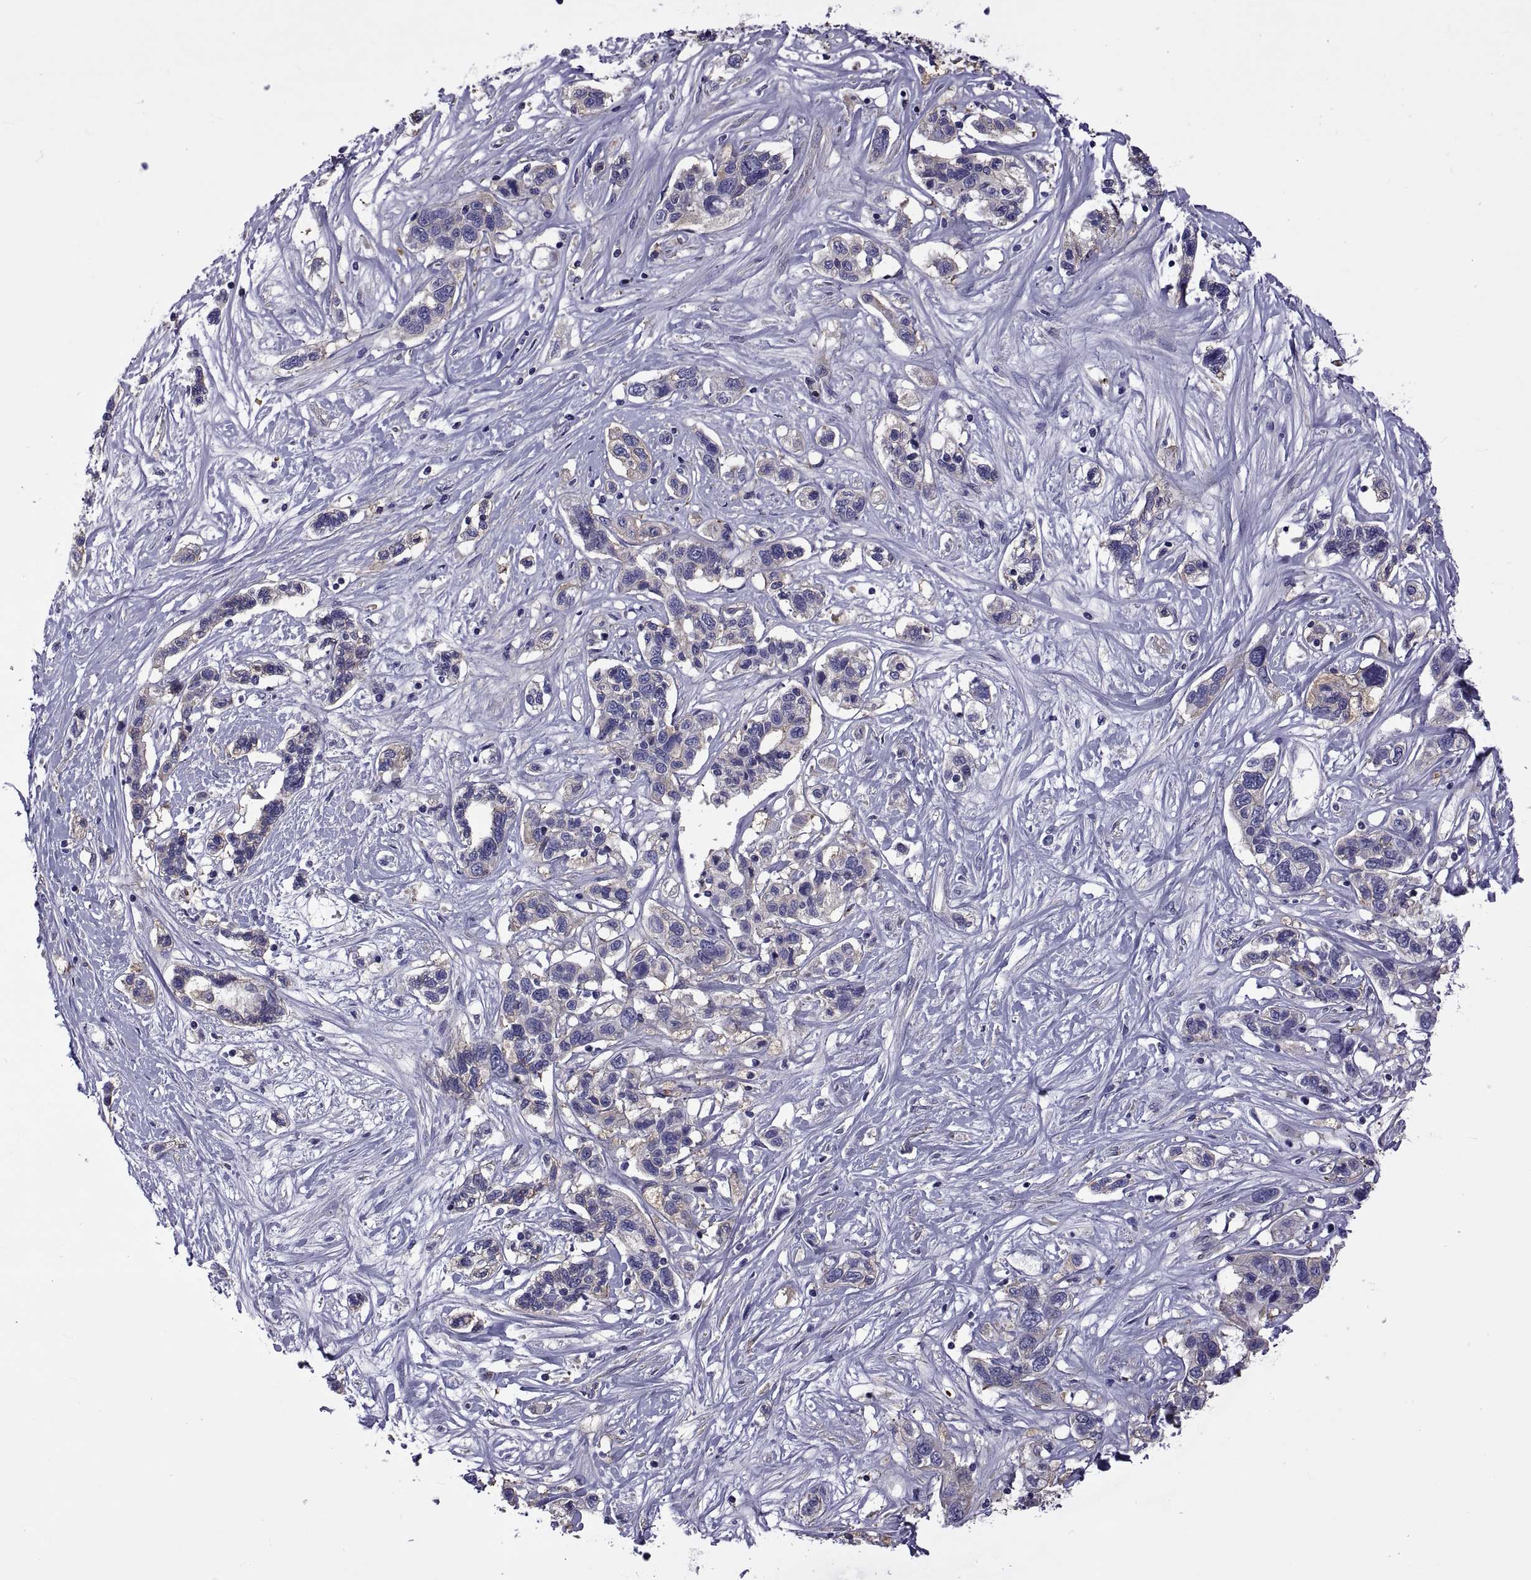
{"staining": {"intensity": "negative", "quantity": "none", "location": "none"}, "tissue": "liver cancer", "cell_type": "Tumor cells", "image_type": "cancer", "snomed": [{"axis": "morphology", "description": "Adenocarcinoma, NOS"}, {"axis": "morphology", "description": "Cholangiocarcinoma"}, {"axis": "topography", "description": "Liver"}], "caption": "The micrograph exhibits no staining of tumor cells in liver adenocarcinoma.", "gene": "TMC3", "patient": {"sex": "male", "age": 64}}